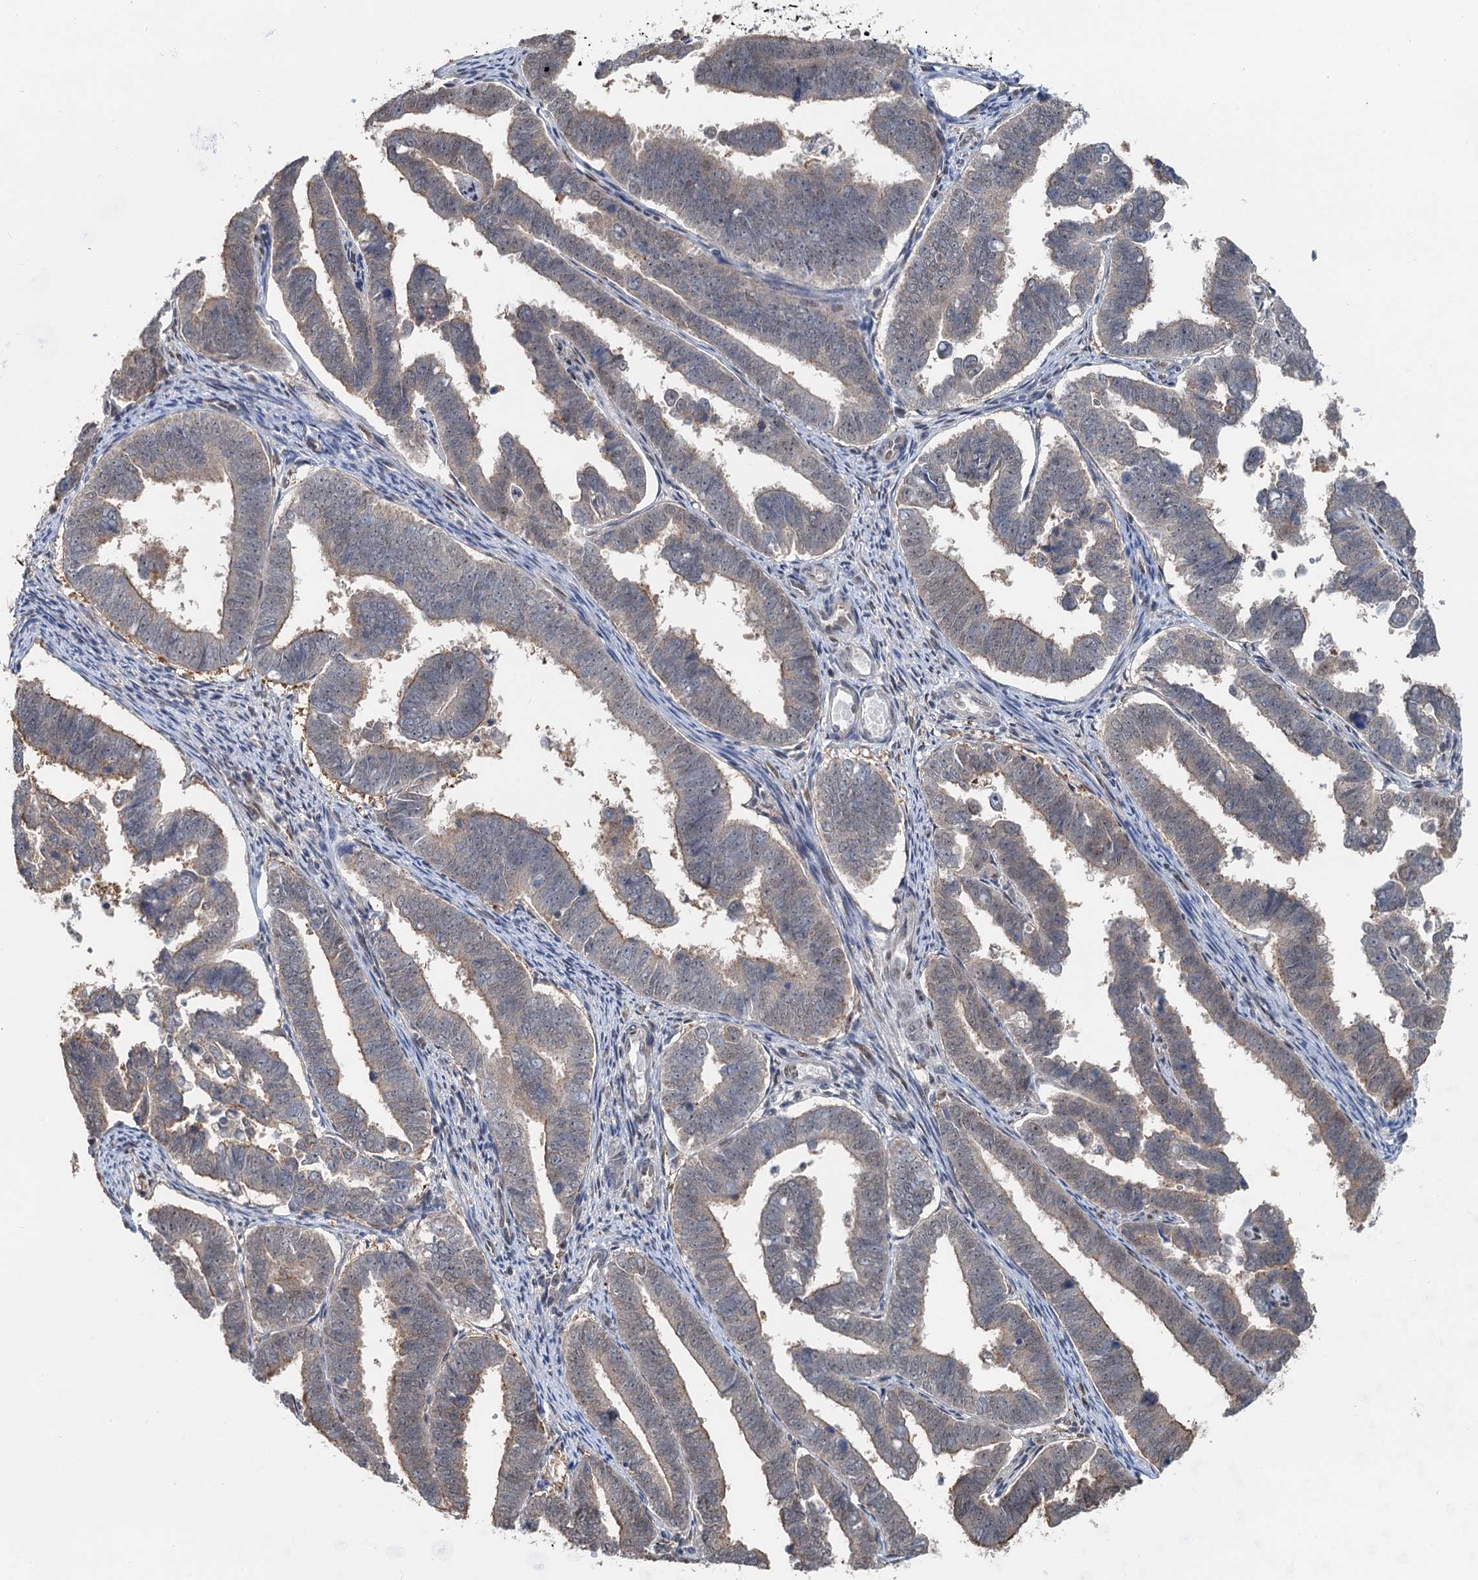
{"staining": {"intensity": "weak", "quantity": "25%-75%", "location": "cytoplasmic/membranous"}, "tissue": "endometrial cancer", "cell_type": "Tumor cells", "image_type": "cancer", "snomed": [{"axis": "morphology", "description": "Adenocarcinoma, NOS"}, {"axis": "topography", "description": "Endometrium"}], "caption": "Adenocarcinoma (endometrial) tissue demonstrates weak cytoplasmic/membranous staining in approximately 25%-75% of tumor cells, visualized by immunohistochemistry.", "gene": "CFDP1", "patient": {"sex": "female", "age": 75}}